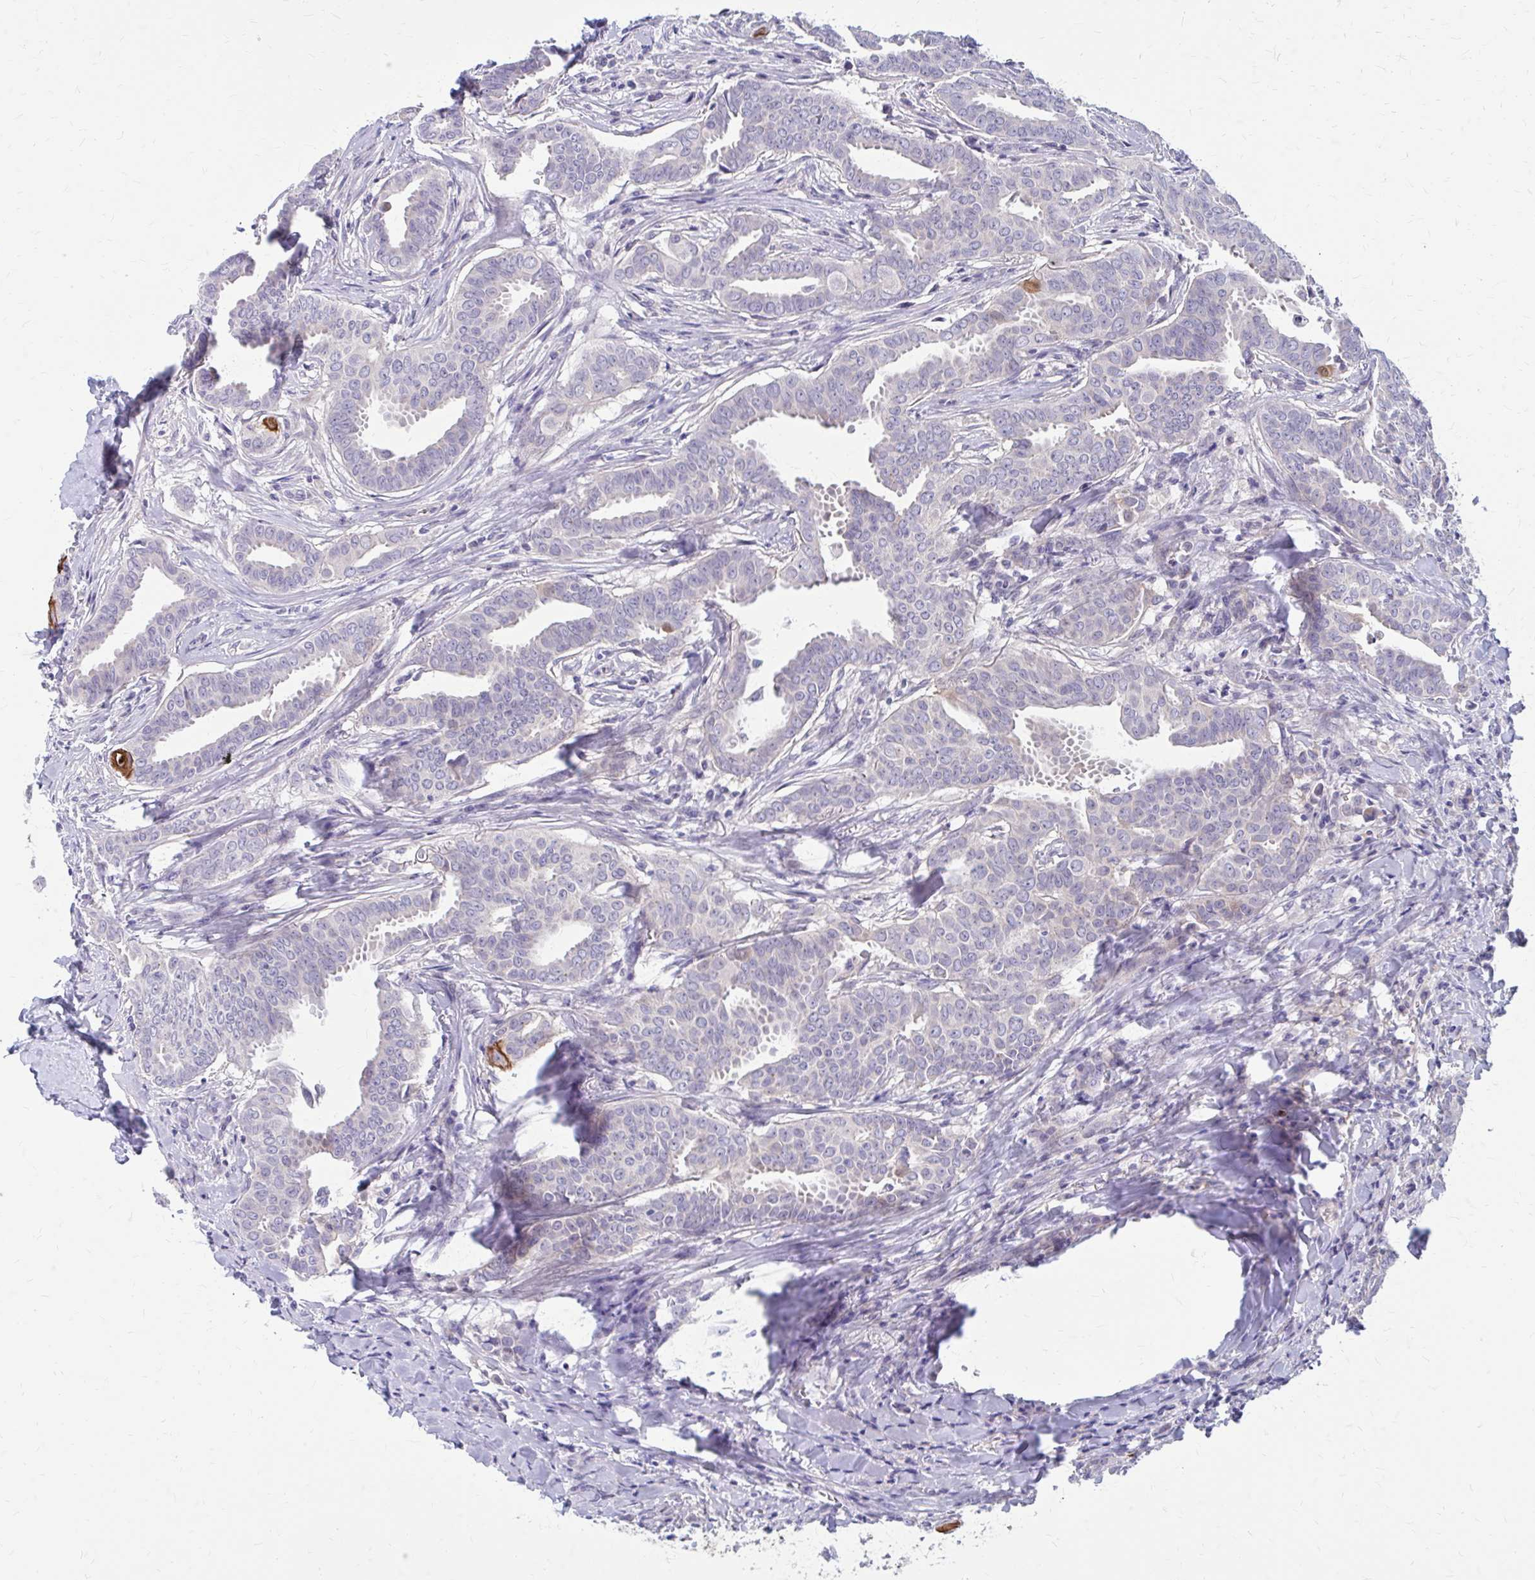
{"staining": {"intensity": "negative", "quantity": "none", "location": "none"}, "tissue": "breast cancer", "cell_type": "Tumor cells", "image_type": "cancer", "snomed": [{"axis": "morphology", "description": "Duct carcinoma"}, {"axis": "topography", "description": "Breast"}], "caption": "DAB (3,3'-diaminobenzidine) immunohistochemical staining of invasive ductal carcinoma (breast) displays no significant staining in tumor cells.", "gene": "GLYATL2", "patient": {"sex": "female", "age": 45}}